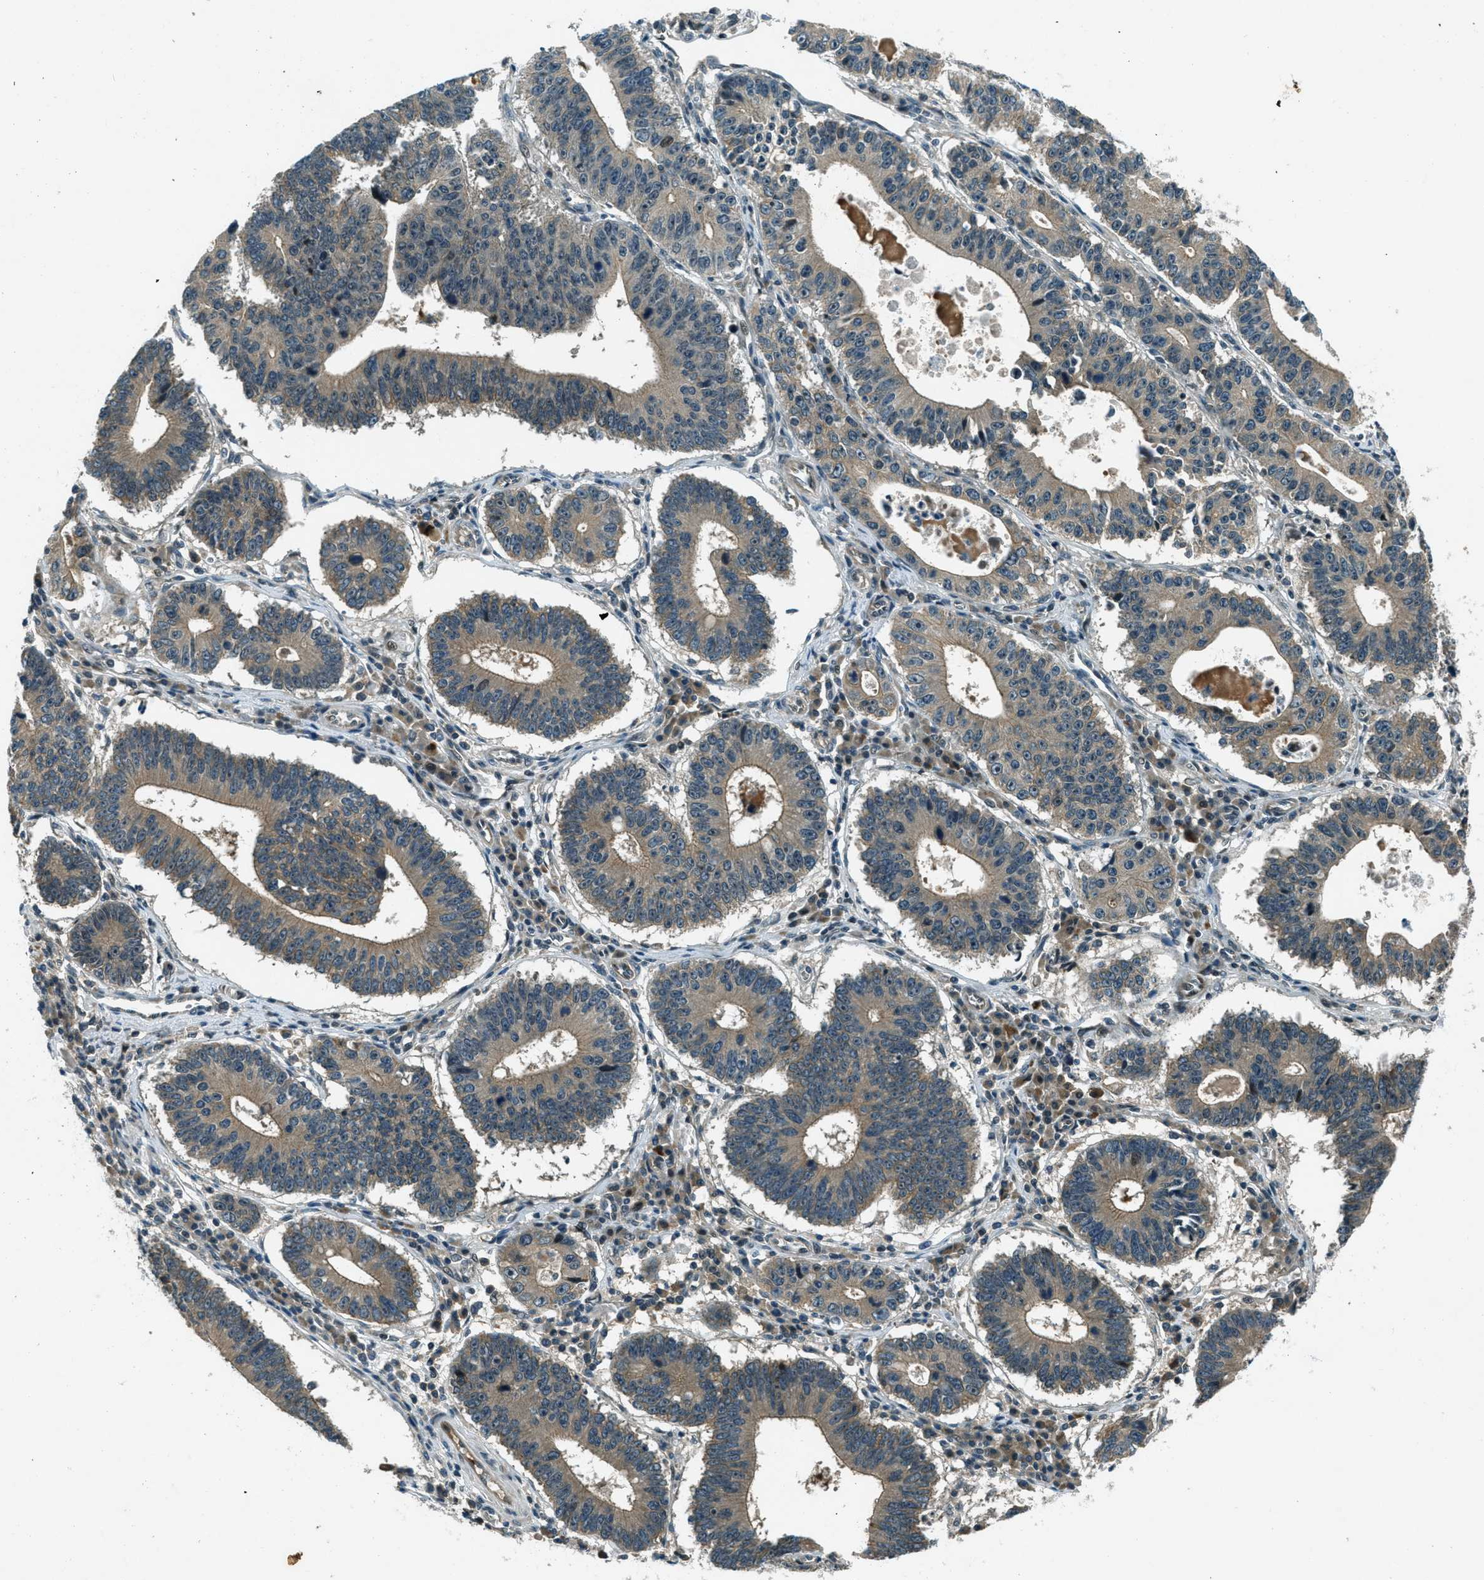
{"staining": {"intensity": "weak", "quantity": ">75%", "location": "cytoplasmic/membranous"}, "tissue": "stomach cancer", "cell_type": "Tumor cells", "image_type": "cancer", "snomed": [{"axis": "morphology", "description": "Adenocarcinoma, NOS"}, {"axis": "topography", "description": "Stomach"}], "caption": "Stomach cancer (adenocarcinoma) was stained to show a protein in brown. There is low levels of weak cytoplasmic/membranous staining in approximately >75% of tumor cells.", "gene": "STK11", "patient": {"sex": "male", "age": 59}}